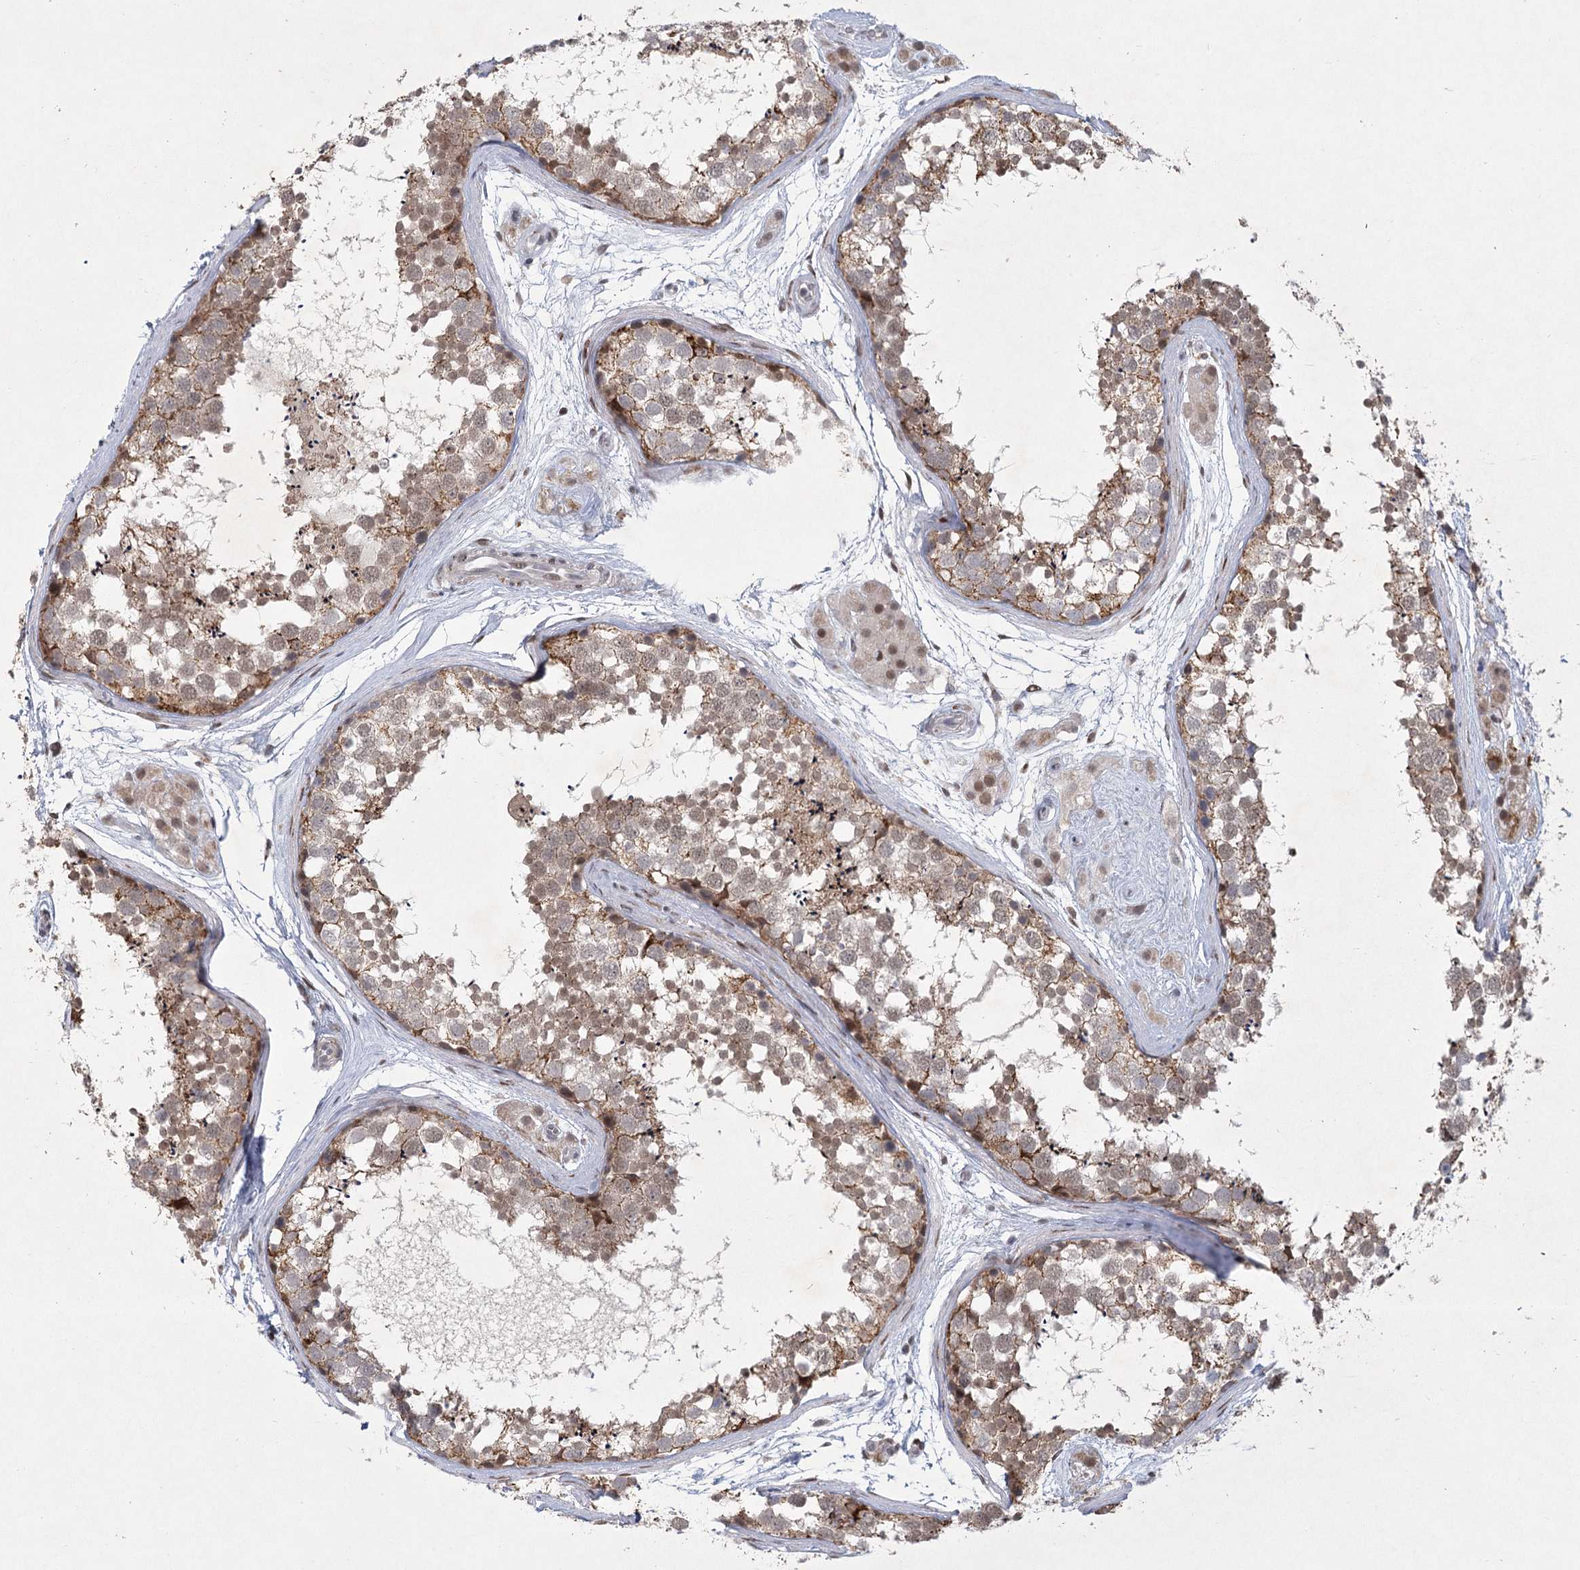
{"staining": {"intensity": "moderate", "quantity": ">75%", "location": "cytoplasmic/membranous,nuclear"}, "tissue": "testis", "cell_type": "Cells in seminiferous ducts", "image_type": "normal", "snomed": [{"axis": "morphology", "description": "Normal tissue, NOS"}, {"axis": "topography", "description": "Testis"}], "caption": "Benign testis shows moderate cytoplasmic/membranous,nuclear positivity in approximately >75% of cells in seminiferous ducts (Brightfield microscopy of DAB IHC at high magnification)..", "gene": "CIB4", "patient": {"sex": "male", "age": 56}}